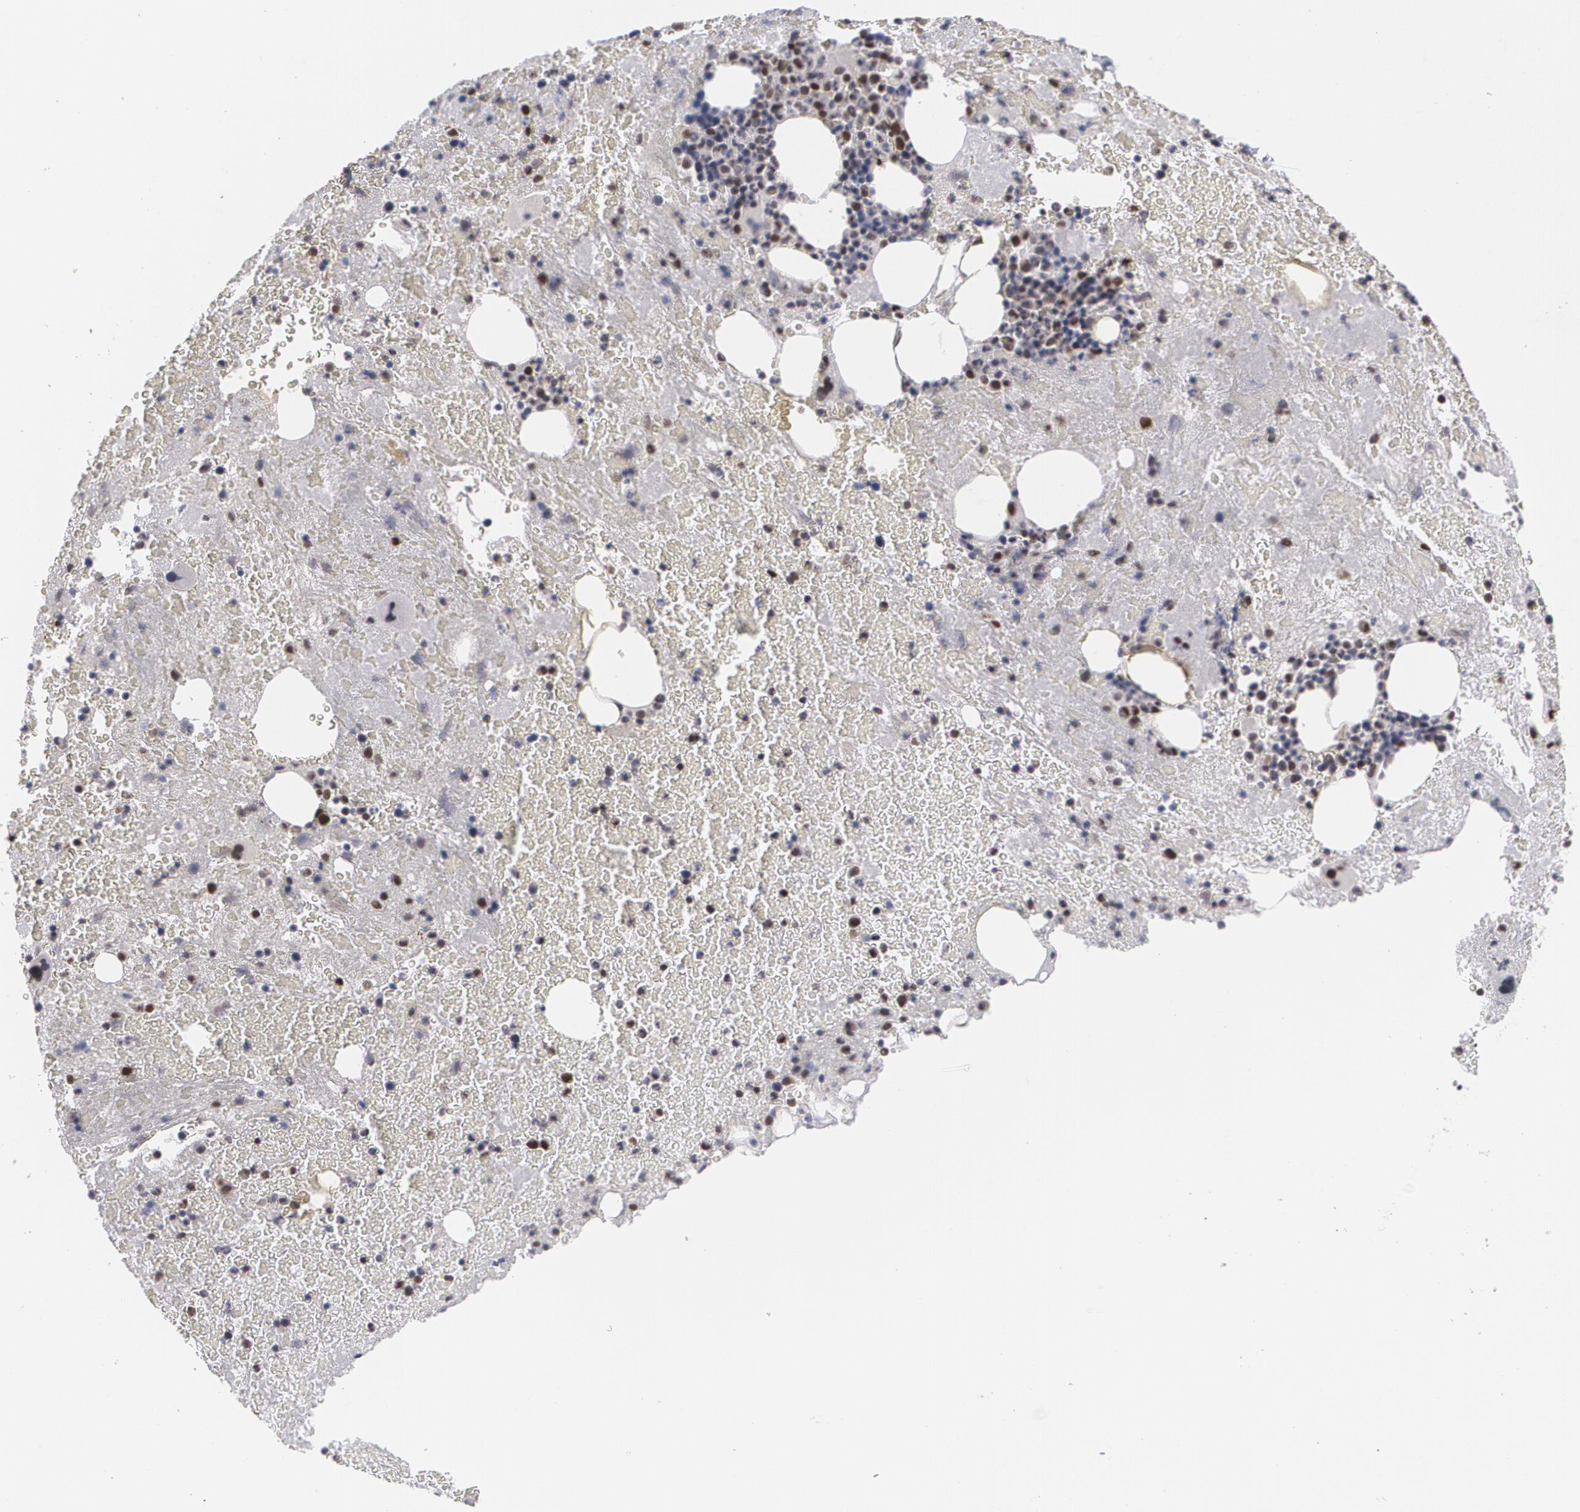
{"staining": {"intensity": "strong", "quantity": "25%-75%", "location": "nuclear"}, "tissue": "bone marrow", "cell_type": "Hematopoietic cells", "image_type": "normal", "snomed": [{"axis": "morphology", "description": "Normal tissue, NOS"}, {"axis": "topography", "description": "Bone marrow"}], "caption": "Immunohistochemistry (IHC) (DAB (3,3'-diaminobenzidine)) staining of unremarkable bone marrow exhibits strong nuclear protein positivity in about 25%-75% of hematopoietic cells.", "gene": "MCL1", "patient": {"sex": "male", "age": 76}}